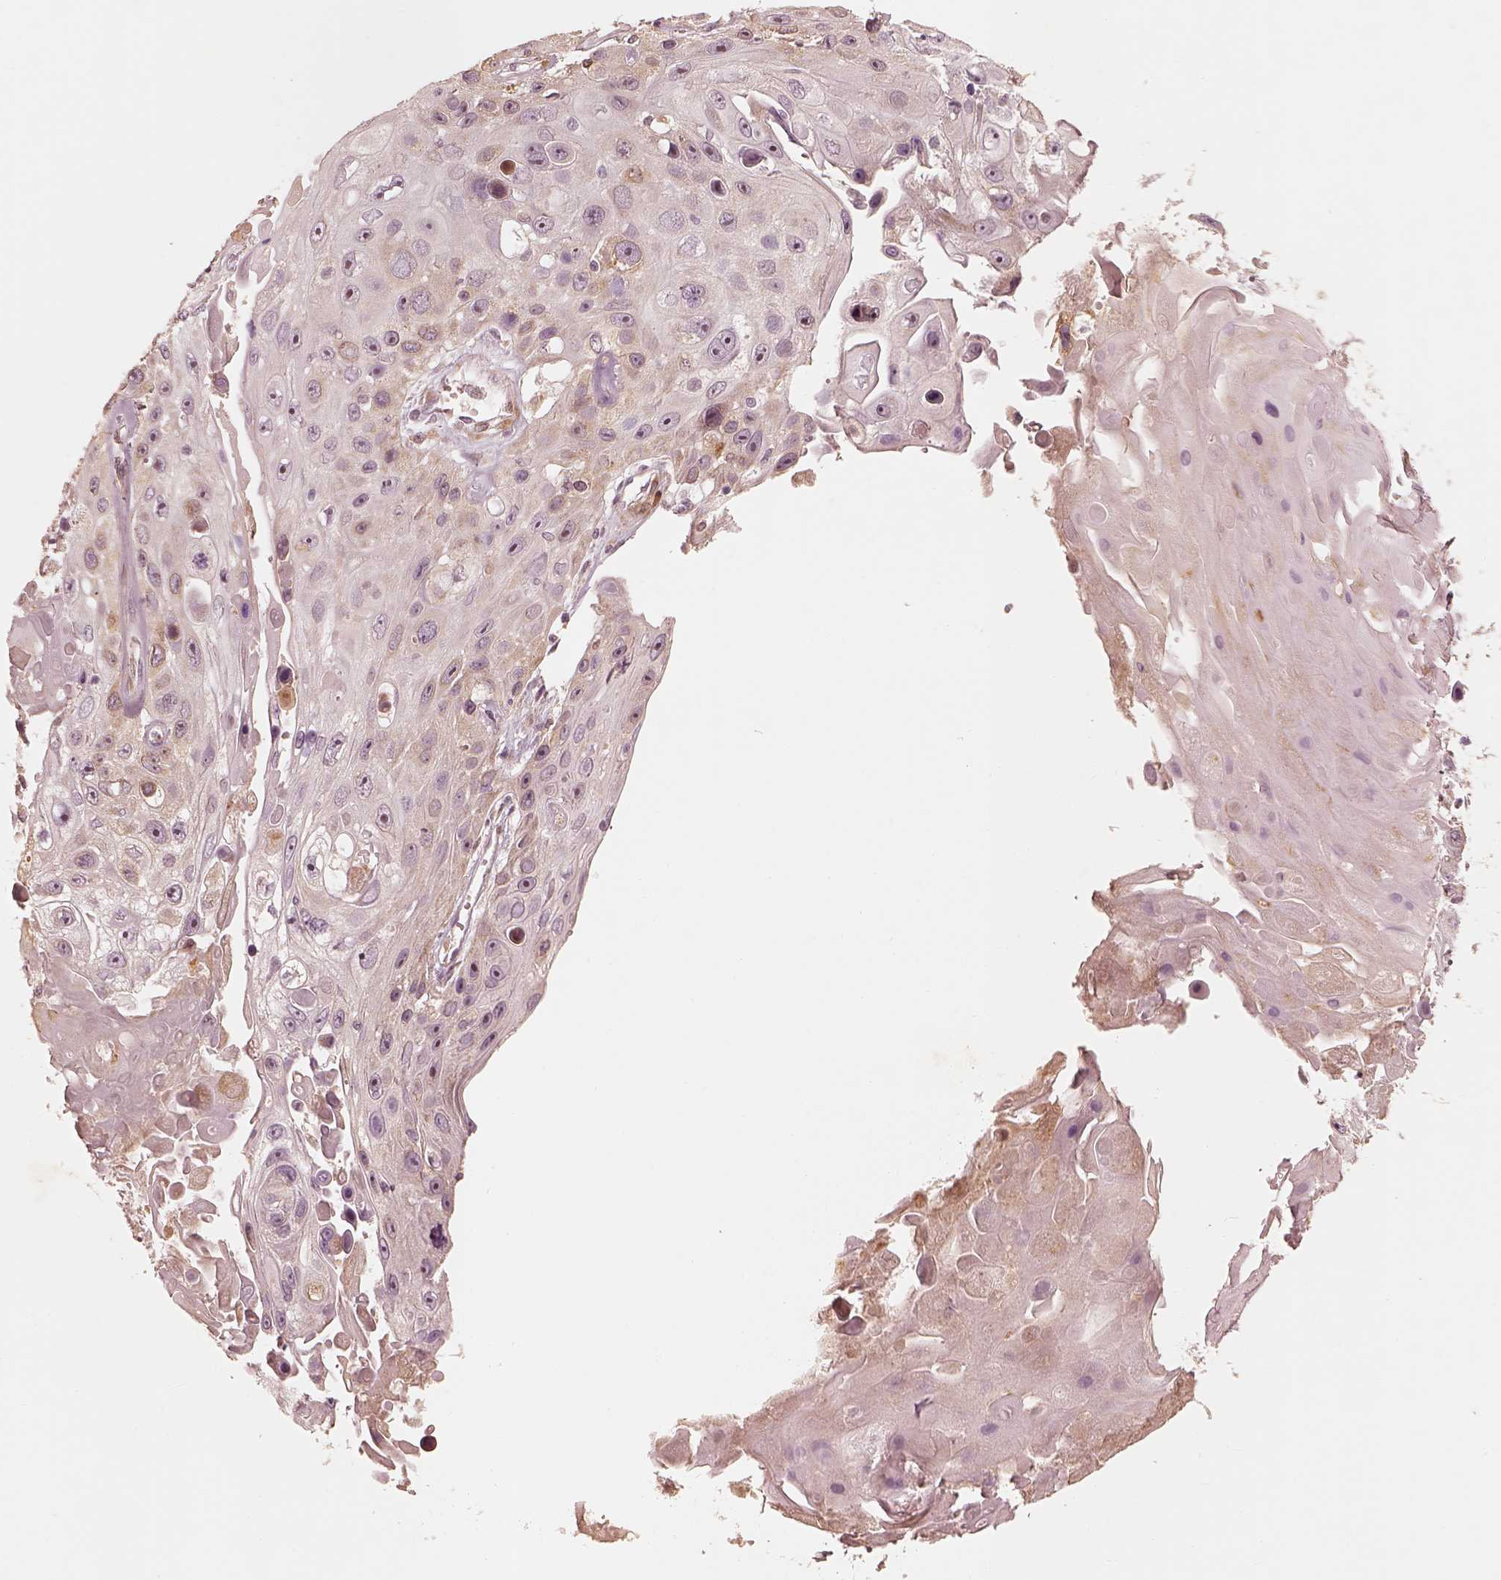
{"staining": {"intensity": "weak", "quantity": "<25%", "location": "cytoplasmic/membranous"}, "tissue": "skin cancer", "cell_type": "Tumor cells", "image_type": "cancer", "snomed": [{"axis": "morphology", "description": "Squamous cell carcinoma, NOS"}, {"axis": "topography", "description": "Skin"}], "caption": "There is no significant staining in tumor cells of skin cancer (squamous cell carcinoma).", "gene": "WLS", "patient": {"sex": "male", "age": 82}}